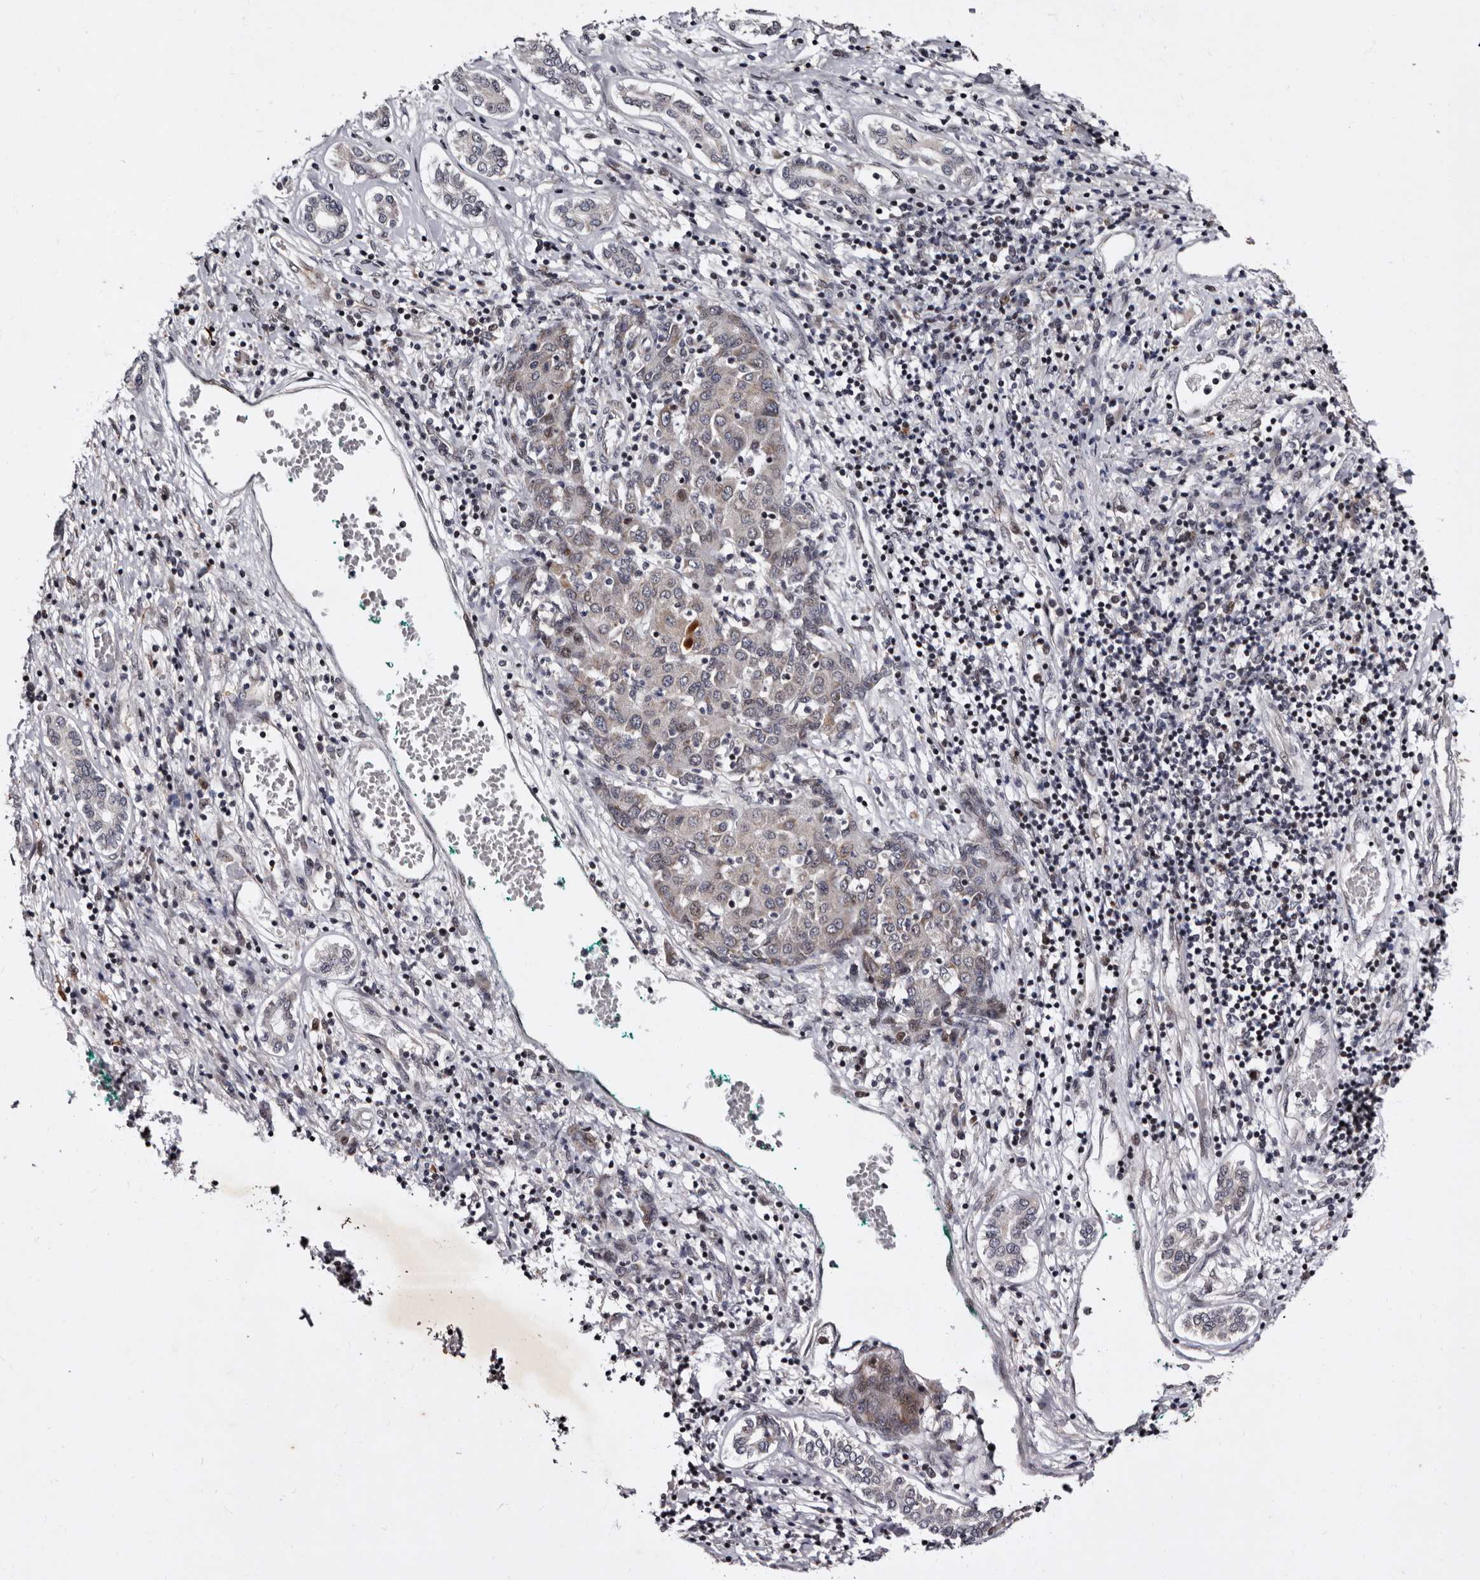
{"staining": {"intensity": "moderate", "quantity": "25%-75%", "location": "cytoplasmic/membranous"}, "tissue": "liver cancer", "cell_type": "Tumor cells", "image_type": "cancer", "snomed": [{"axis": "morphology", "description": "Carcinoma, Hepatocellular, NOS"}, {"axis": "topography", "description": "Liver"}], "caption": "Immunohistochemistry (IHC) staining of hepatocellular carcinoma (liver), which shows medium levels of moderate cytoplasmic/membranous expression in about 25%-75% of tumor cells indicating moderate cytoplasmic/membranous protein positivity. The staining was performed using DAB (3,3'-diaminobenzidine) (brown) for protein detection and nuclei were counterstained in hematoxylin (blue).", "gene": "TNKS", "patient": {"sex": "male", "age": 65}}